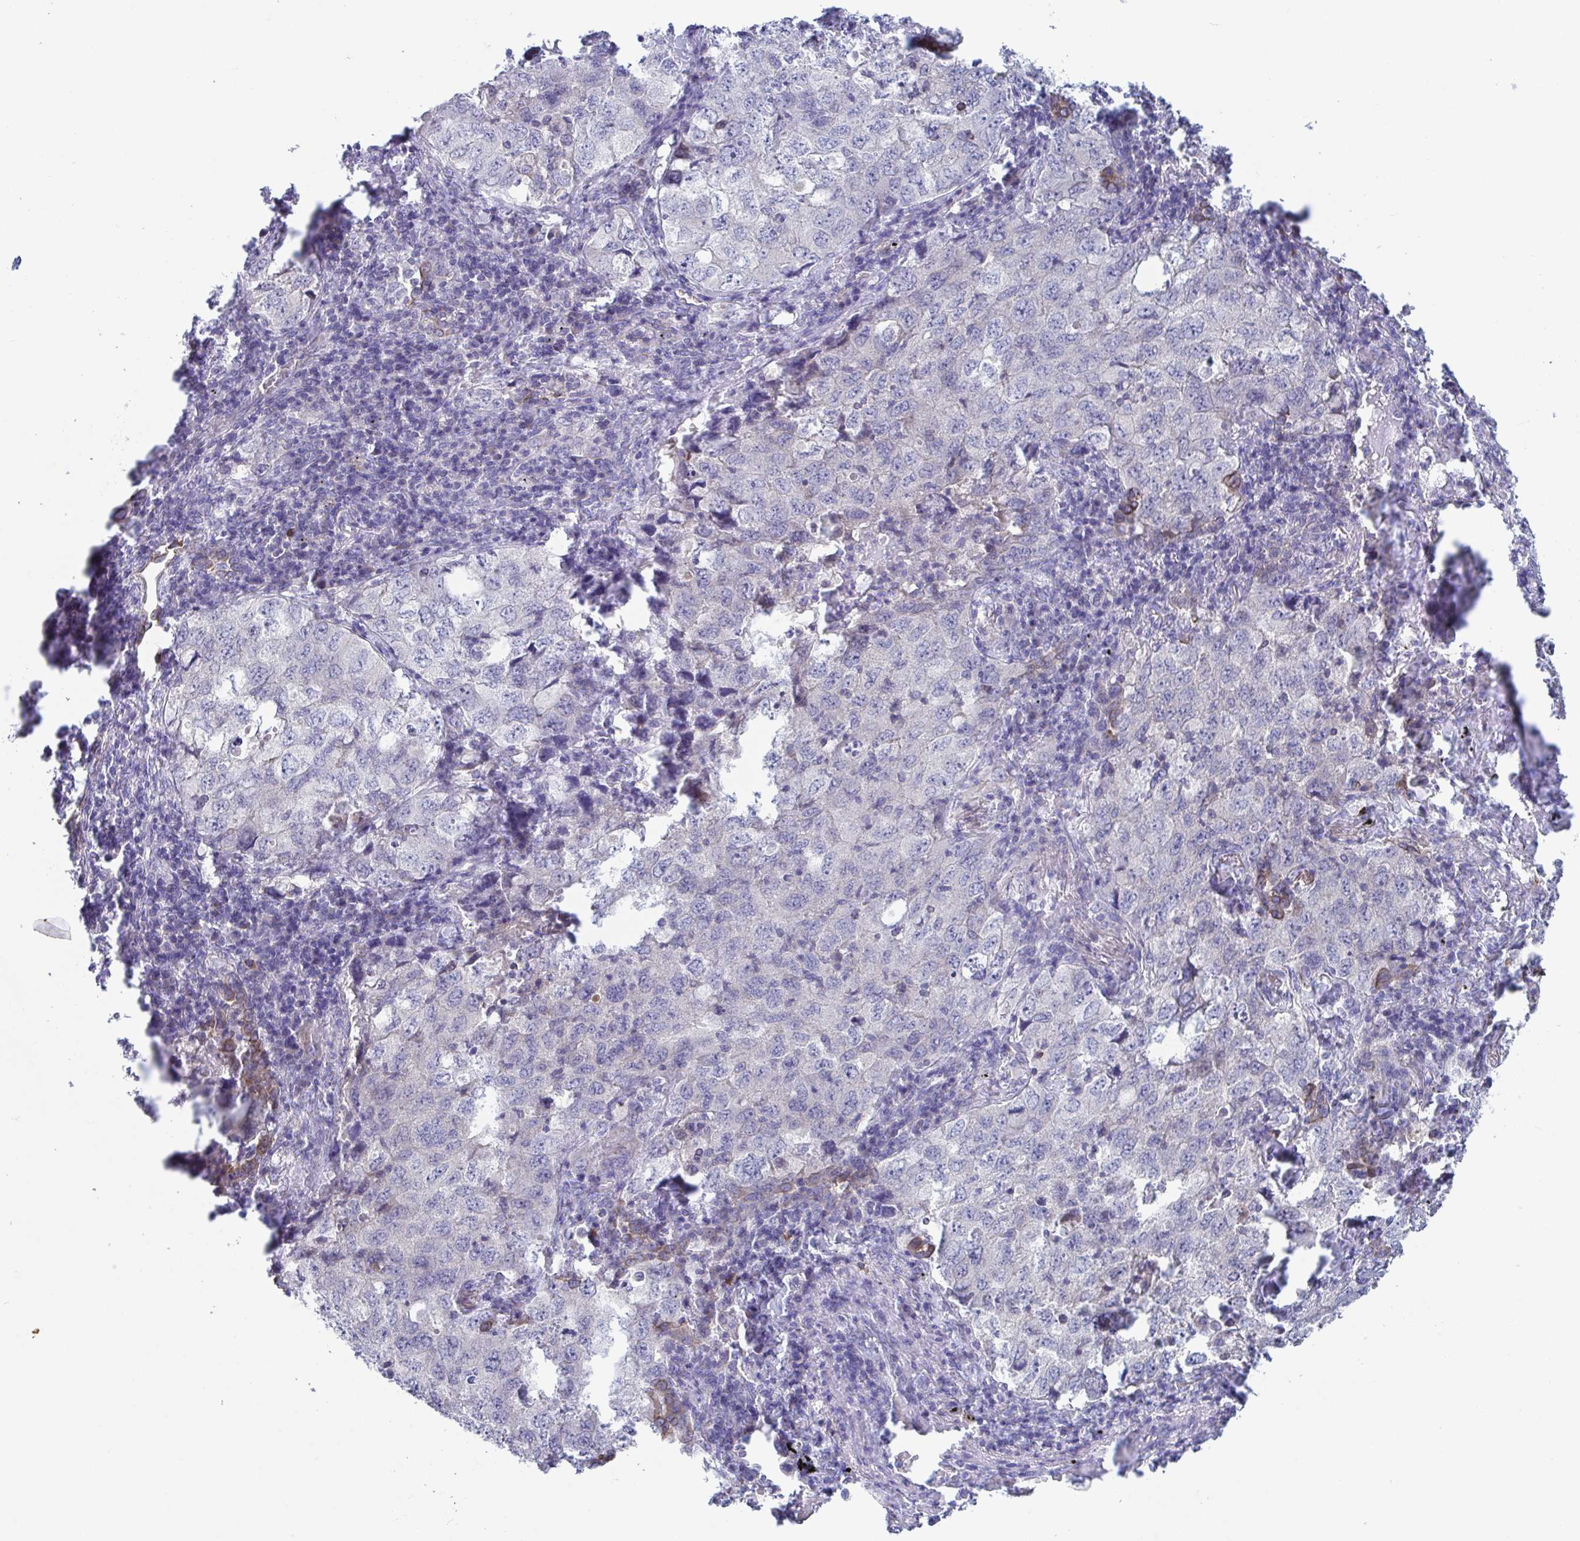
{"staining": {"intensity": "negative", "quantity": "none", "location": "none"}, "tissue": "lung cancer", "cell_type": "Tumor cells", "image_type": "cancer", "snomed": [{"axis": "morphology", "description": "Adenocarcinoma, NOS"}, {"axis": "topography", "description": "Lung"}], "caption": "Immunohistochemistry photomicrograph of human lung cancer (adenocarcinoma) stained for a protein (brown), which exhibits no positivity in tumor cells.", "gene": "STK26", "patient": {"sex": "female", "age": 57}}